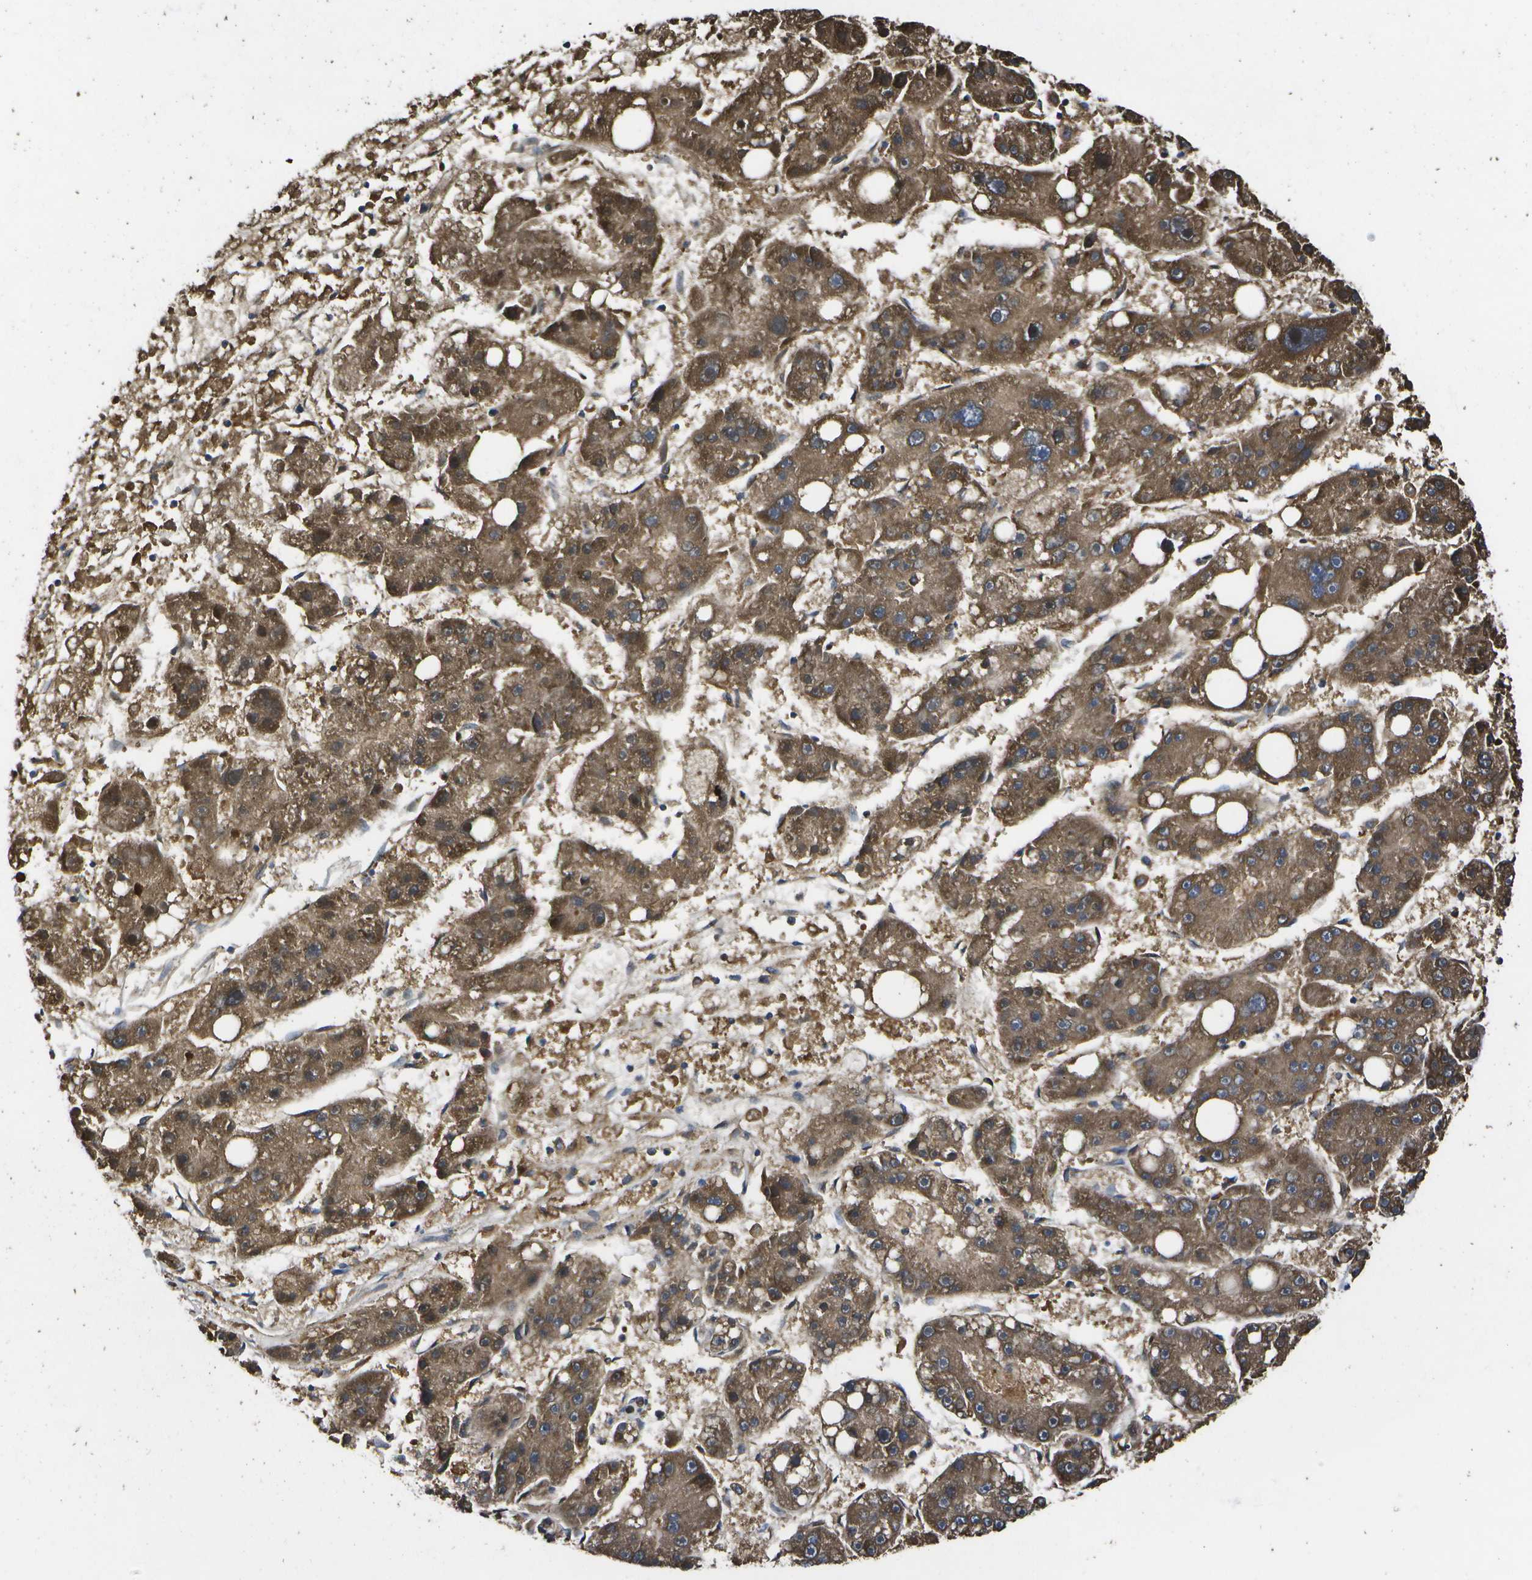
{"staining": {"intensity": "moderate", "quantity": ">75%", "location": "cytoplasmic/membranous"}, "tissue": "liver cancer", "cell_type": "Tumor cells", "image_type": "cancer", "snomed": [{"axis": "morphology", "description": "Carcinoma, Hepatocellular, NOS"}, {"axis": "topography", "description": "Liver"}], "caption": "DAB (3,3'-diaminobenzidine) immunohistochemical staining of hepatocellular carcinoma (liver) demonstrates moderate cytoplasmic/membranous protein expression in approximately >75% of tumor cells.", "gene": "HFE", "patient": {"sex": "female", "age": 61}}